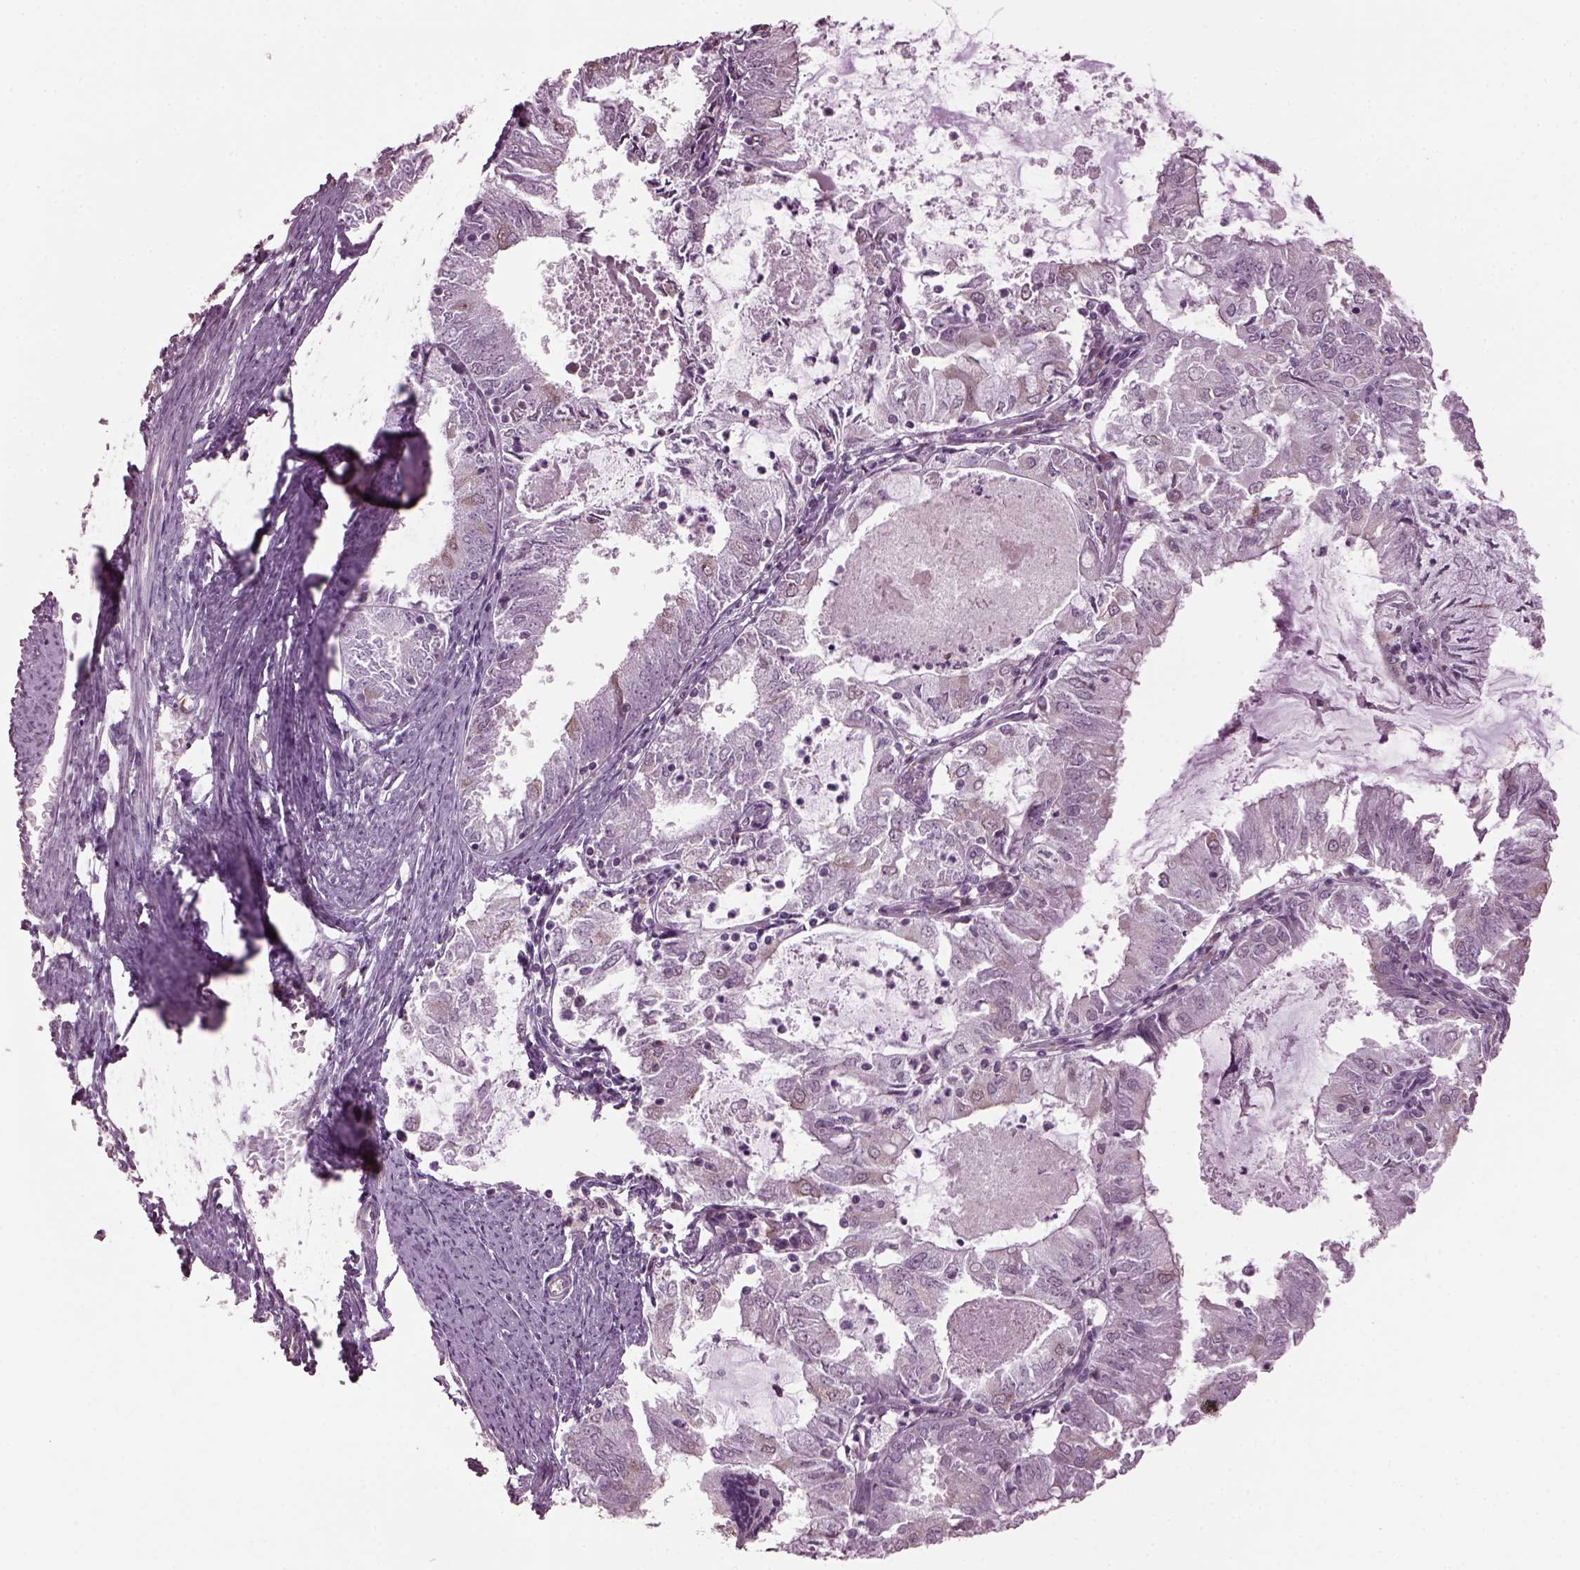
{"staining": {"intensity": "negative", "quantity": "none", "location": "none"}, "tissue": "endometrial cancer", "cell_type": "Tumor cells", "image_type": "cancer", "snomed": [{"axis": "morphology", "description": "Adenocarcinoma, NOS"}, {"axis": "topography", "description": "Endometrium"}], "caption": "Tumor cells show no significant expression in endometrial adenocarcinoma. The staining is performed using DAB (3,3'-diaminobenzidine) brown chromogen with nuclei counter-stained in using hematoxylin.", "gene": "CABP5", "patient": {"sex": "female", "age": 57}}